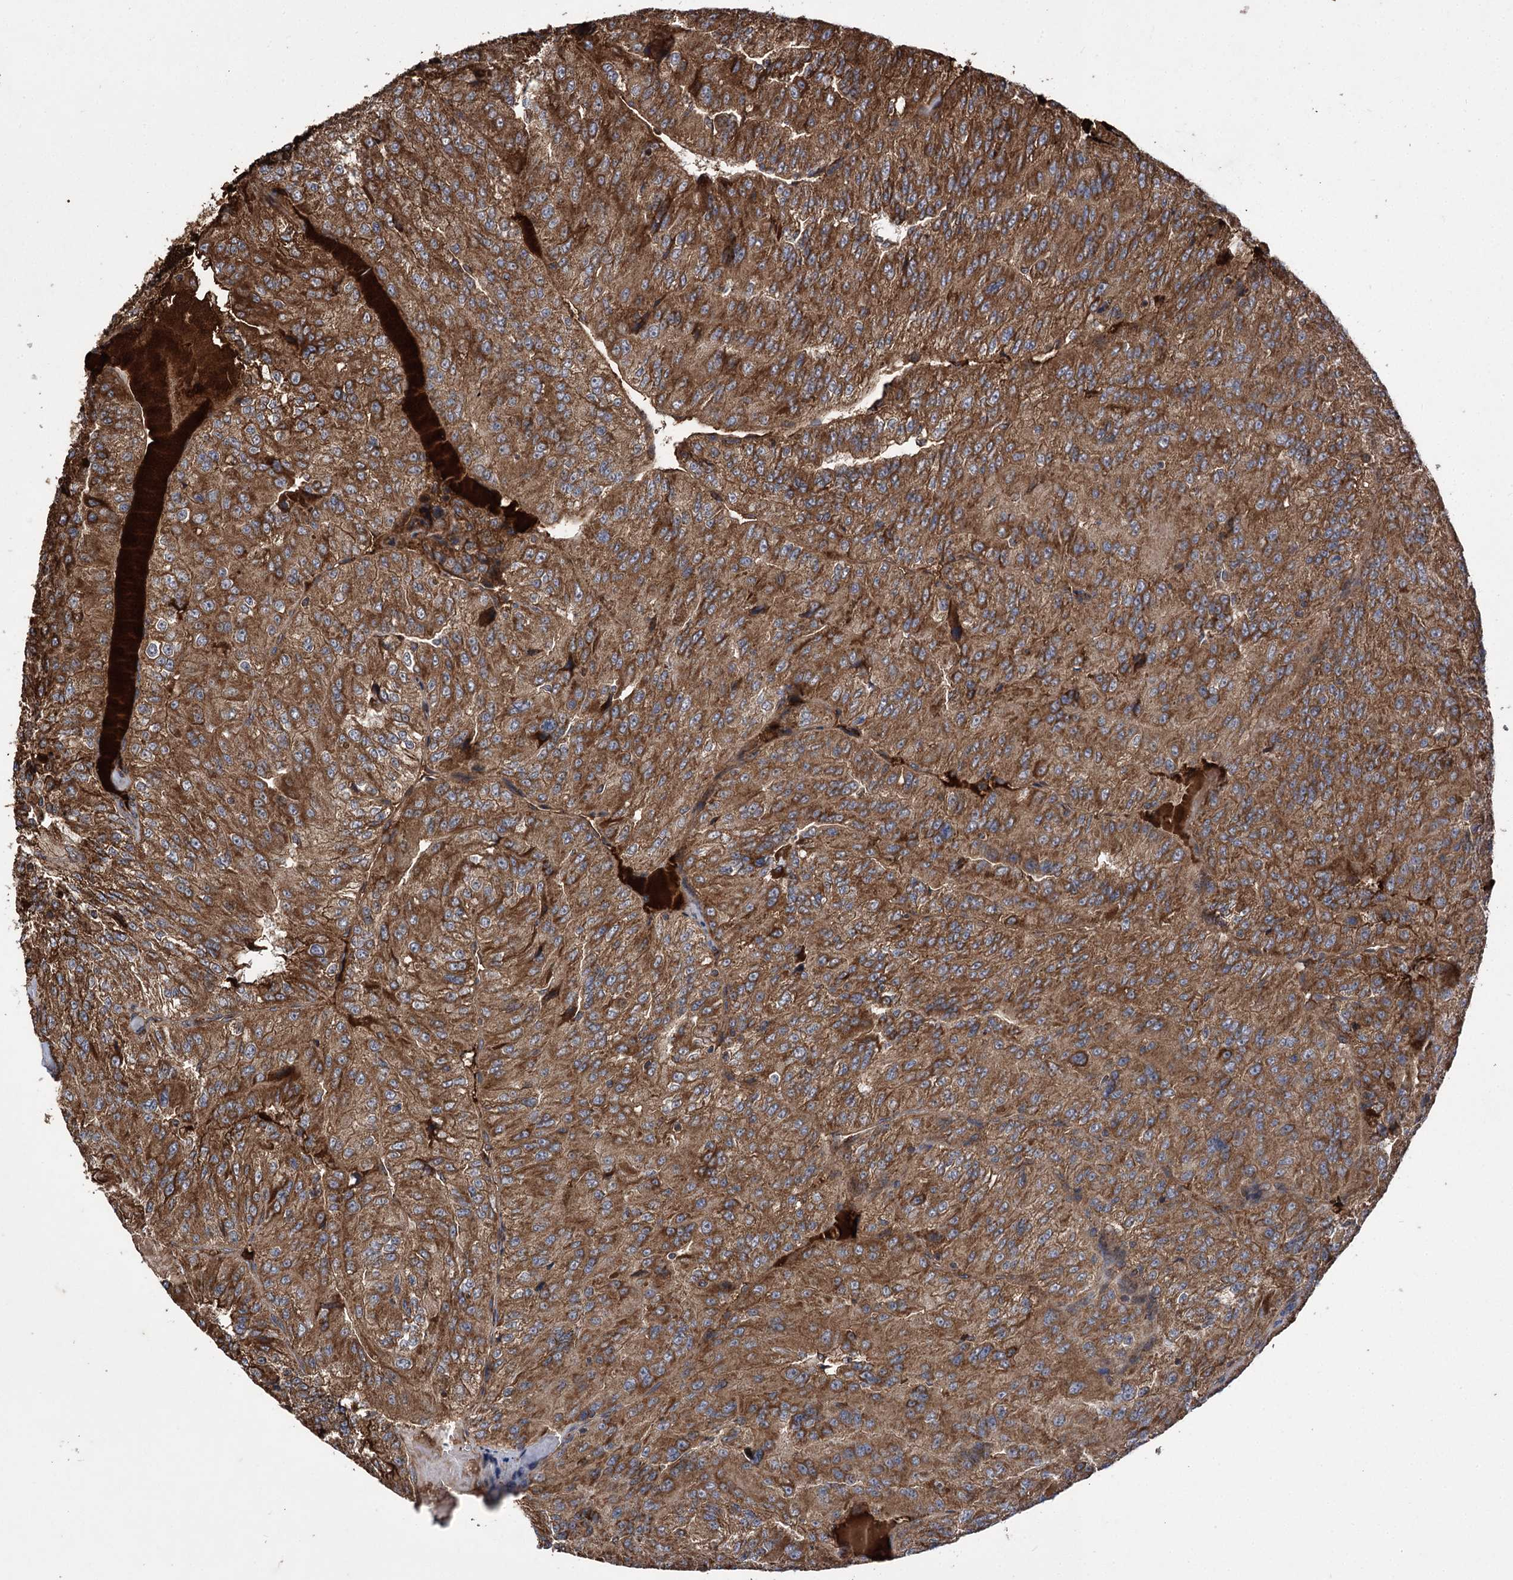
{"staining": {"intensity": "strong", "quantity": ">75%", "location": "cytoplasmic/membranous"}, "tissue": "renal cancer", "cell_type": "Tumor cells", "image_type": "cancer", "snomed": [{"axis": "morphology", "description": "Adenocarcinoma, NOS"}, {"axis": "topography", "description": "Kidney"}], "caption": "The micrograph shows a brown stain indicating the presence of a protein in the cytoplasmic/membranous of tumor cells in renal adenocarcinoma.", "gene": "RASSF3", "patient": {"sex": "female", "age": 63}}